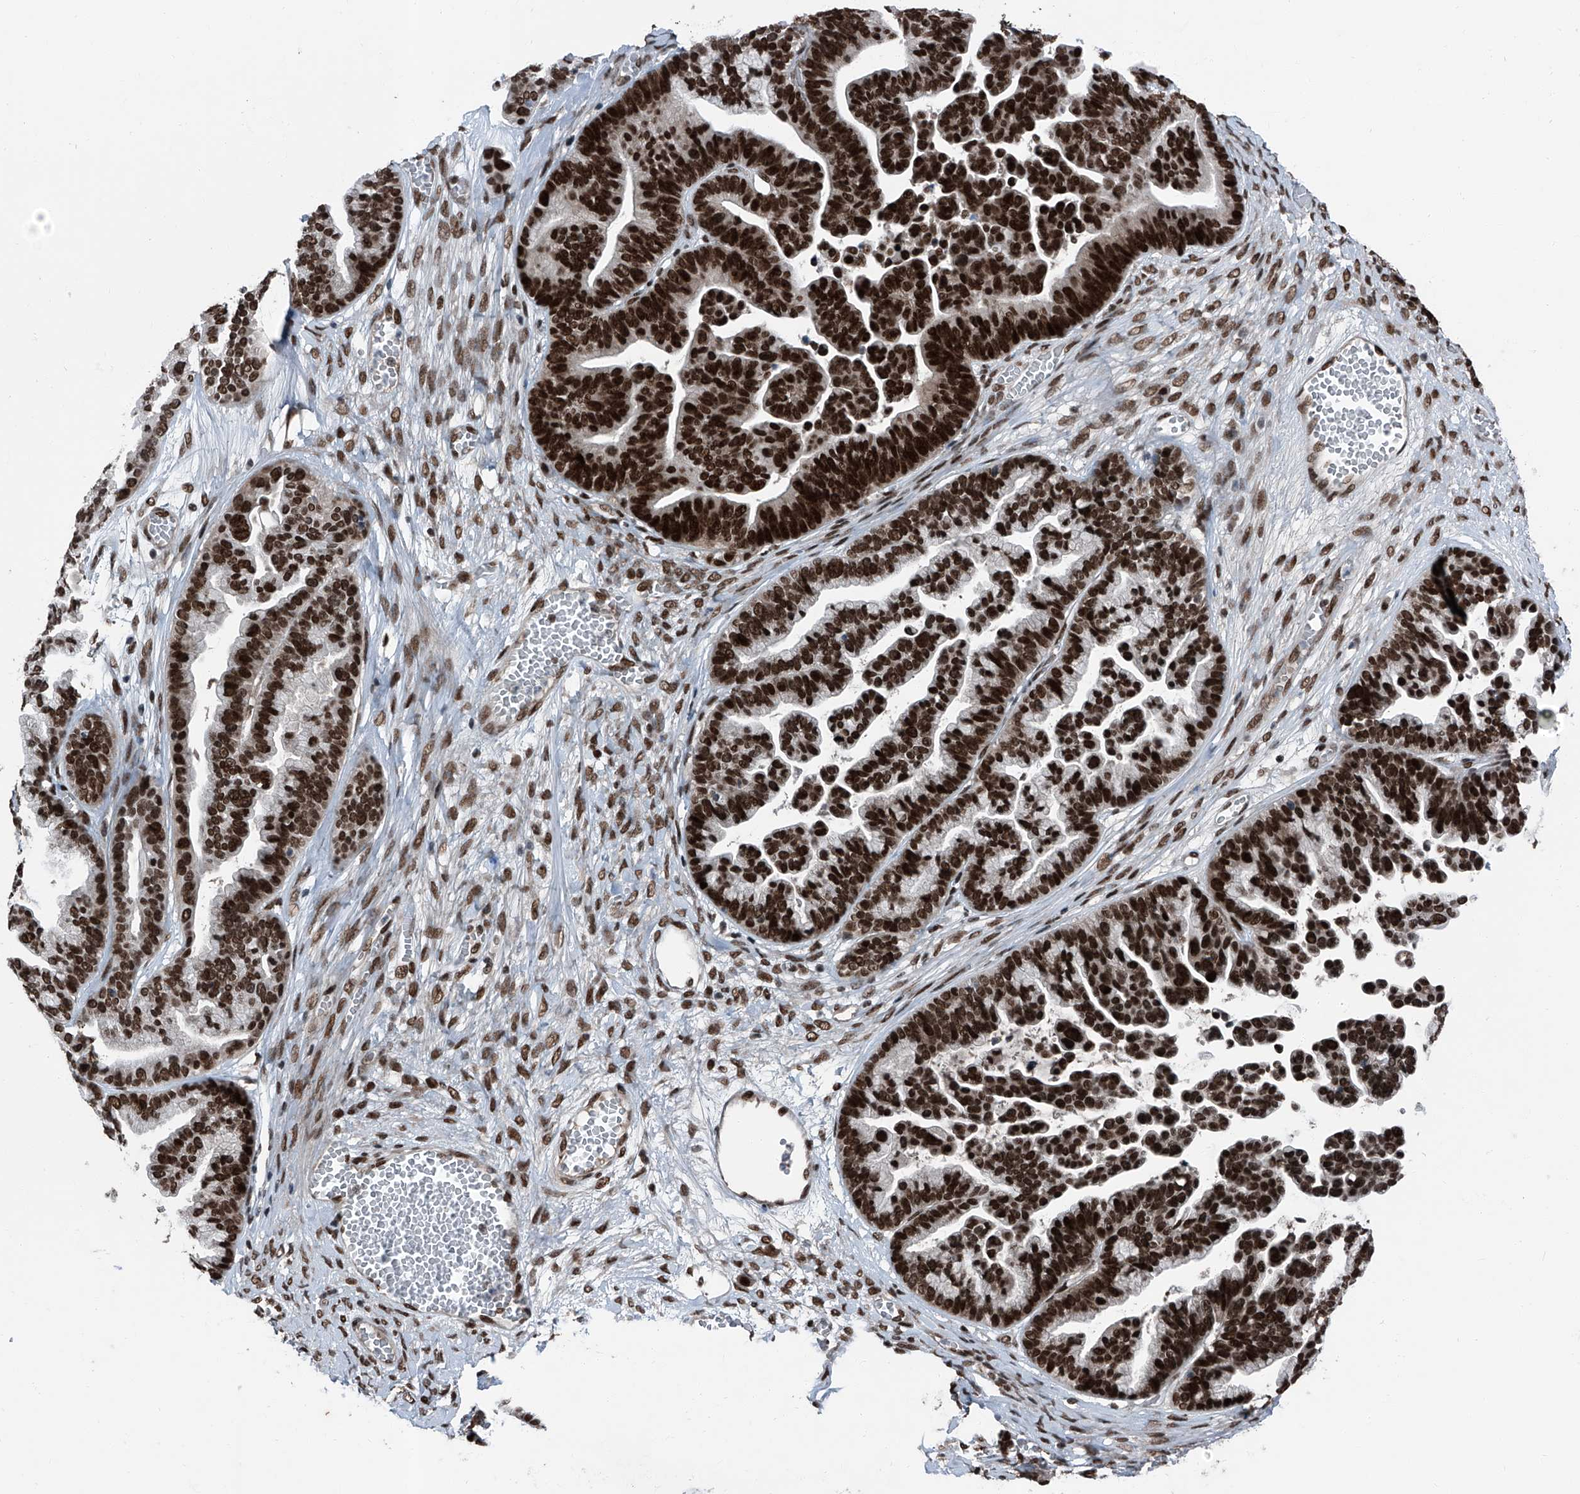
{"staining": {"intensity": "strong", "quantity": ">75%", "location": "nuclear"}, "tissue": "ovarian cancer", "cell_type": "Tumor cells", "image_type": "cancer", "snomed": [{"axis": "morphology", "description": "Cystadenocarcinoma, serous, NOS"}, {"axis": "topography", "description": "Ovary"}], "caption": "About >75% of tumor cells in ovarian cancer display strong nuclear protein expression as visualized by brown immunohistochemical staining.", "gene": "BMI1", "patient": {"sex": "female", "age": 56}}